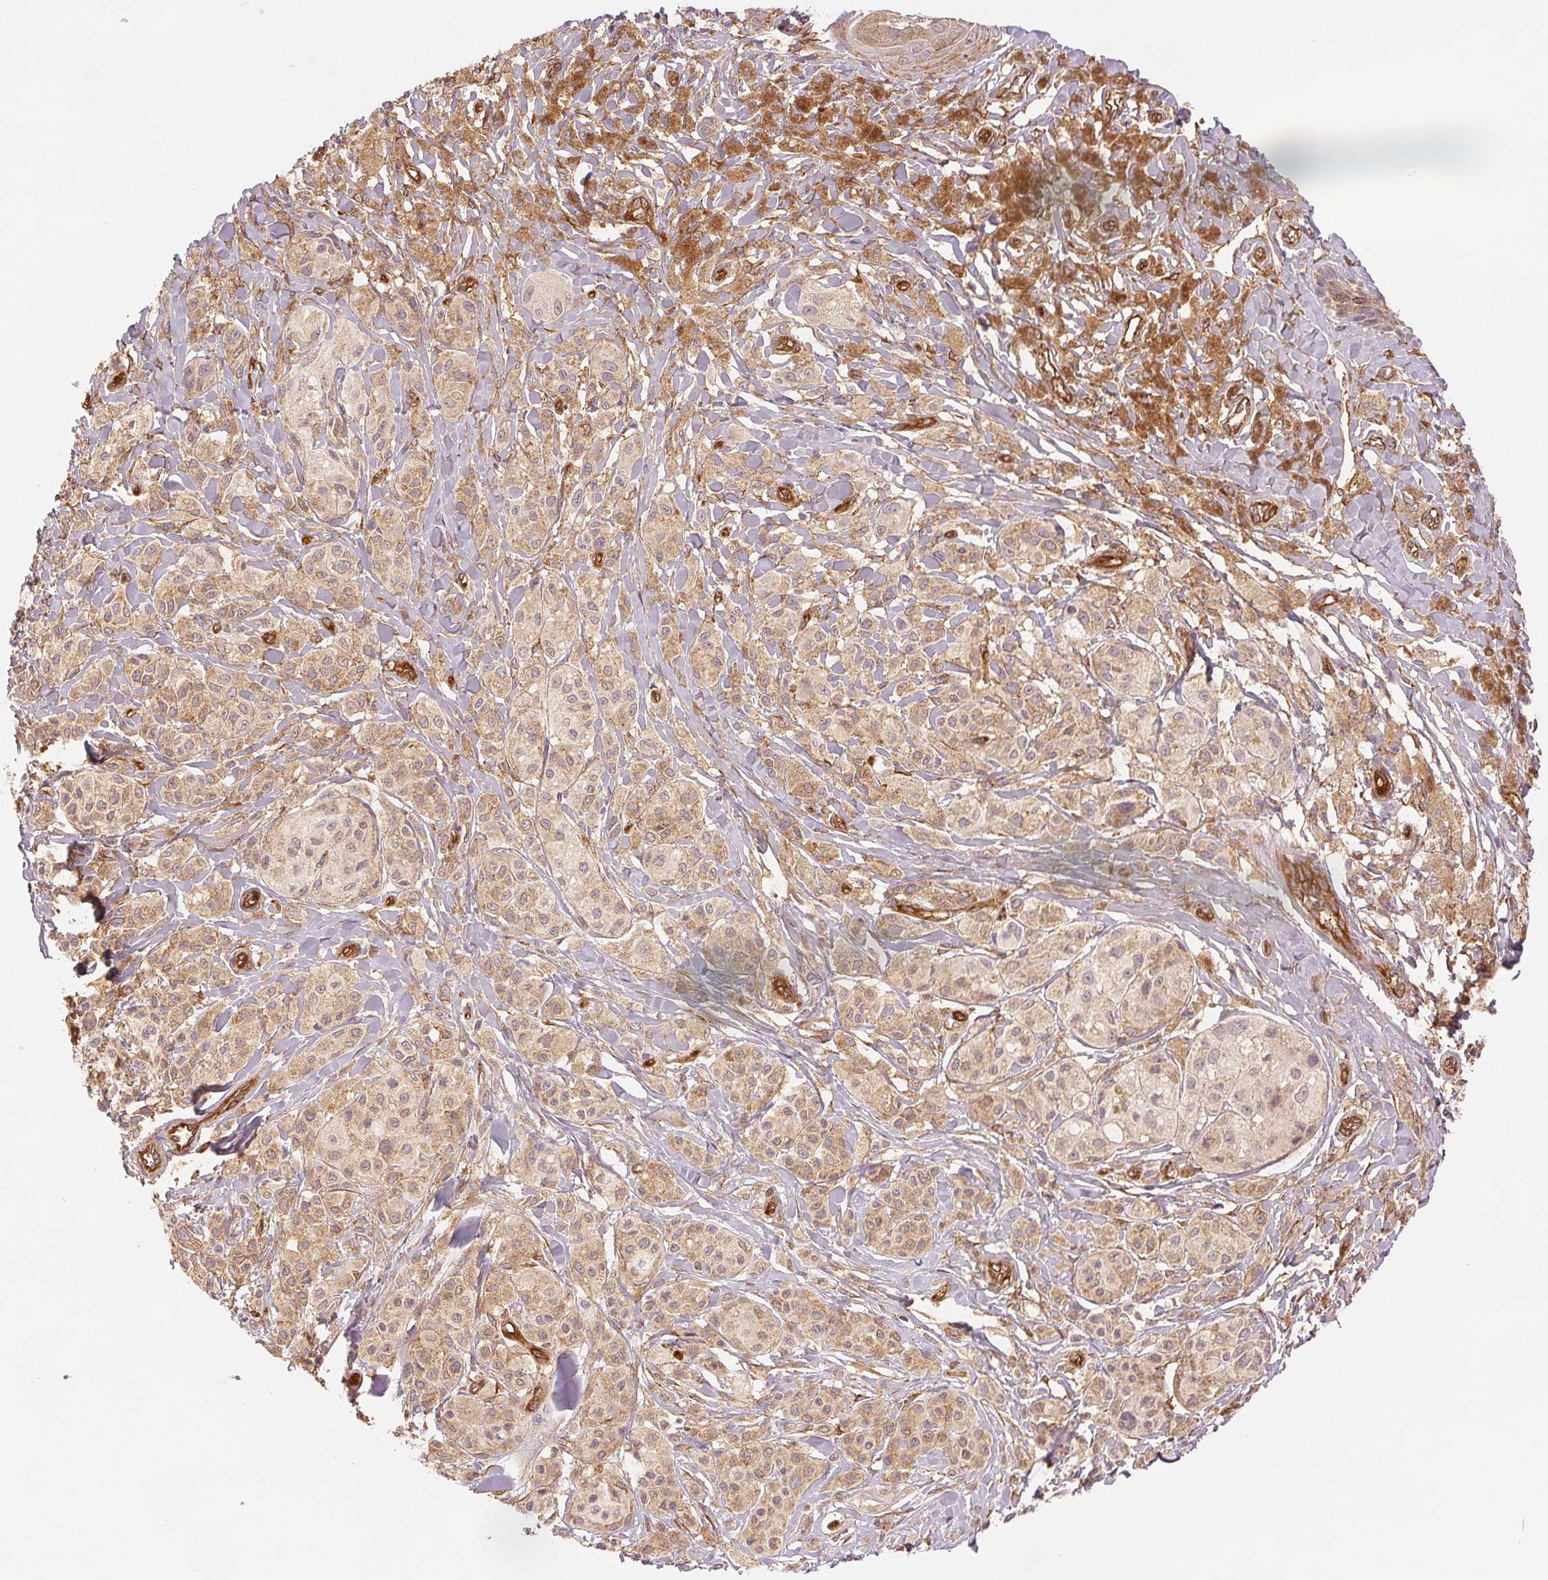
{"staining": {"intensity": "moderate", "quantity": ">75%", "location": "cytoplasmic/membranous"}, "tissue": "melanoma", "cell_type": "Tumor cells", "image_type": "cancer", "snomed": [{"axis": "morphology", "description": "Malignant melanoma, NOS"}, {"axis": "topography", "description": "Skin"}], "caption": "Melanoma was stained to show a protein in brown. There is medium levels of moderate cytoplasmic/membranous positivity in about >75% of tumor cells.", "gene": "DIAPH2", "patient": {"sex": "female", "age": 80}}